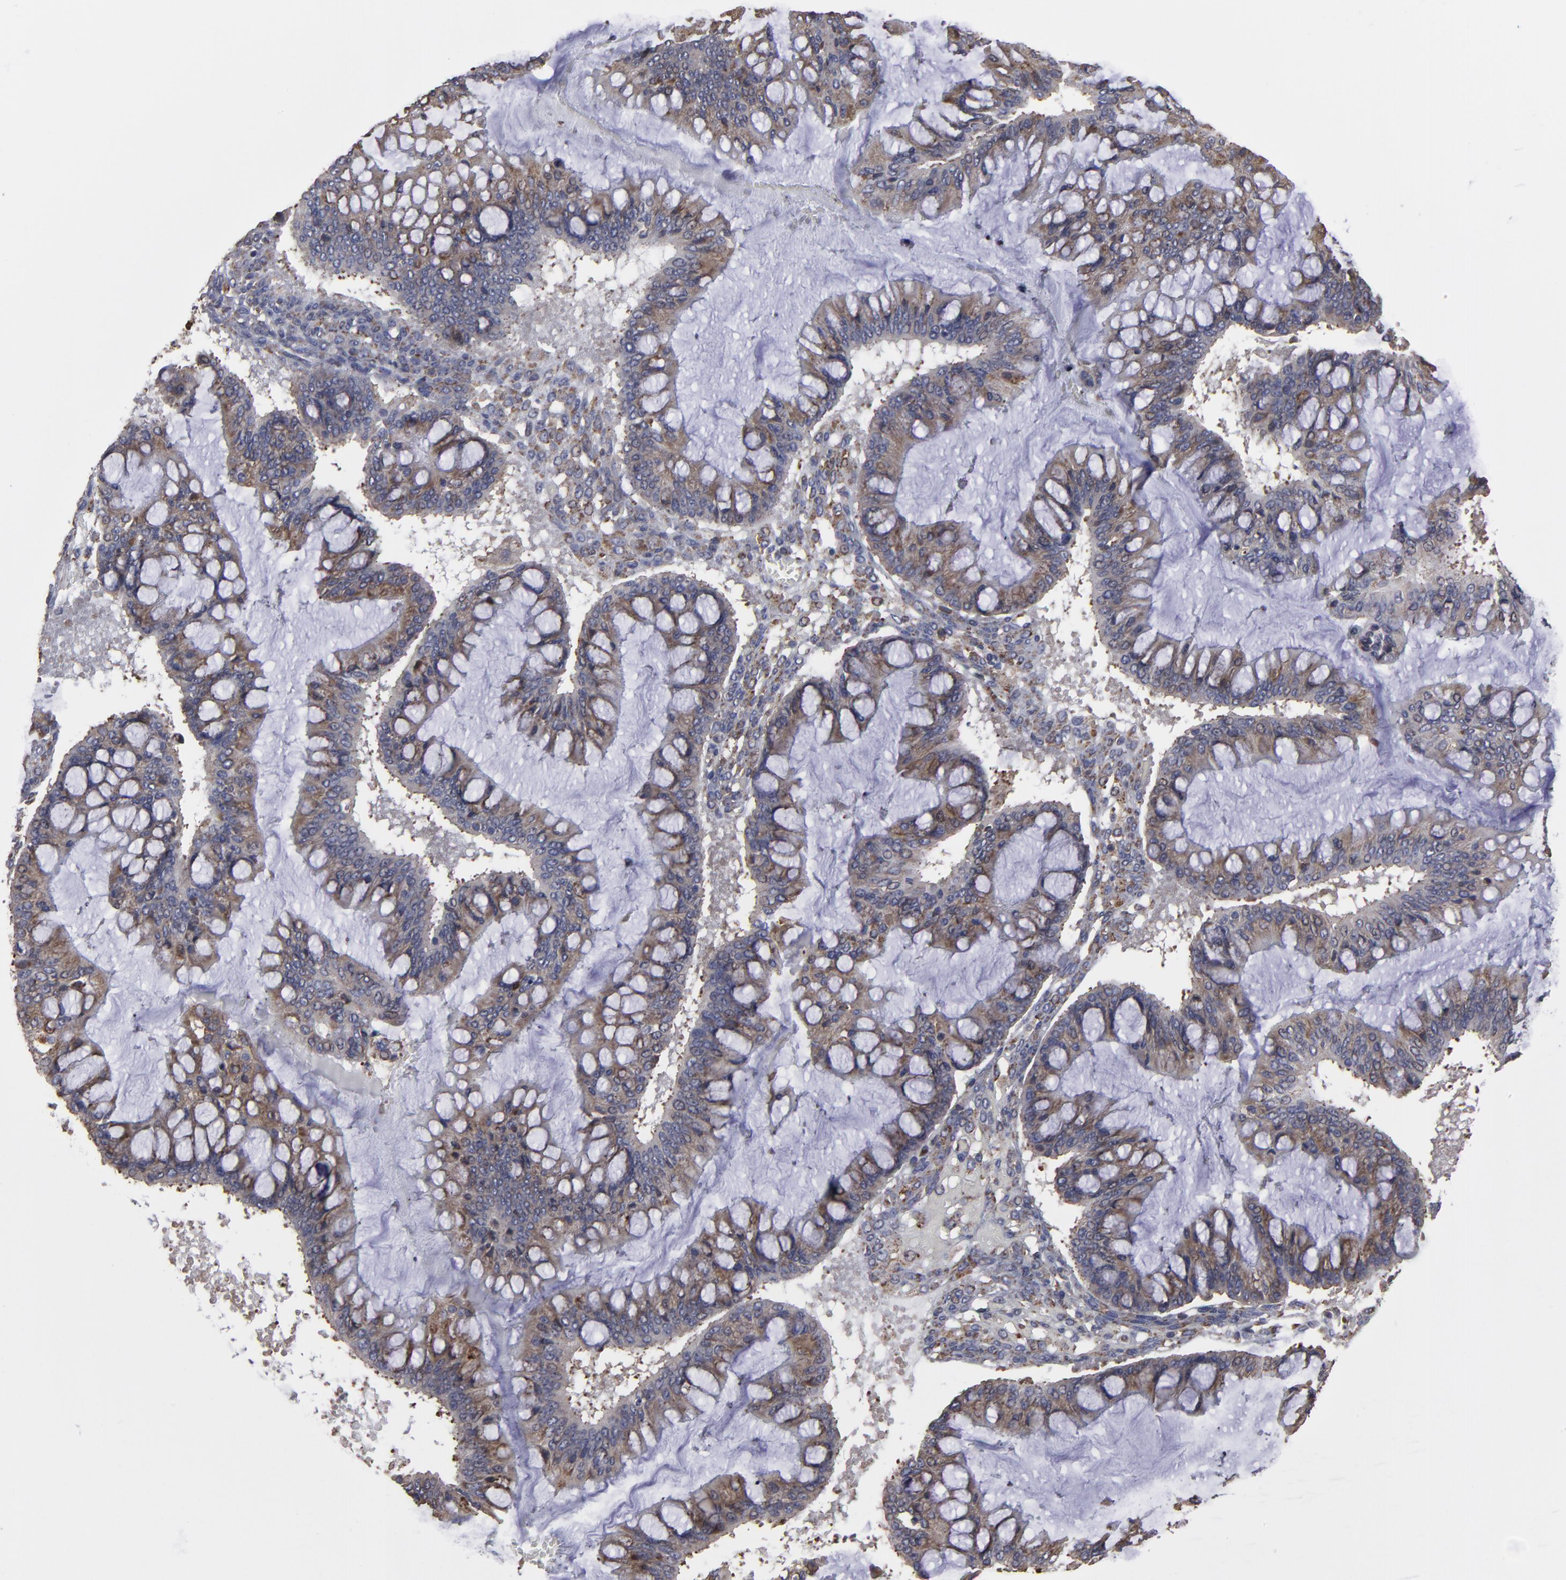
{"staining": {"intensity": "moderate", "quantity": ">75%", "location": "cytoplasmic/membranous"}, "tissue": "ovarian cancer", "cell_type": "Tumor cells", "image_type": "cancer", "snomed": [{"axis": "morphology", "description": "Cystadenocarcinoma, mucinous, NOS"}, {"axis": "topography", "description": "Ovary"}], "caption": "This image exhibits IHC staining of ovarian cancer (mucinous cystadenocarcinoma), with medium moderate cytoplasmic/membranous positivity in about >75% of tumor cells.", "gene": "SND1", "patient": {"sex": "female", "age": 73}}